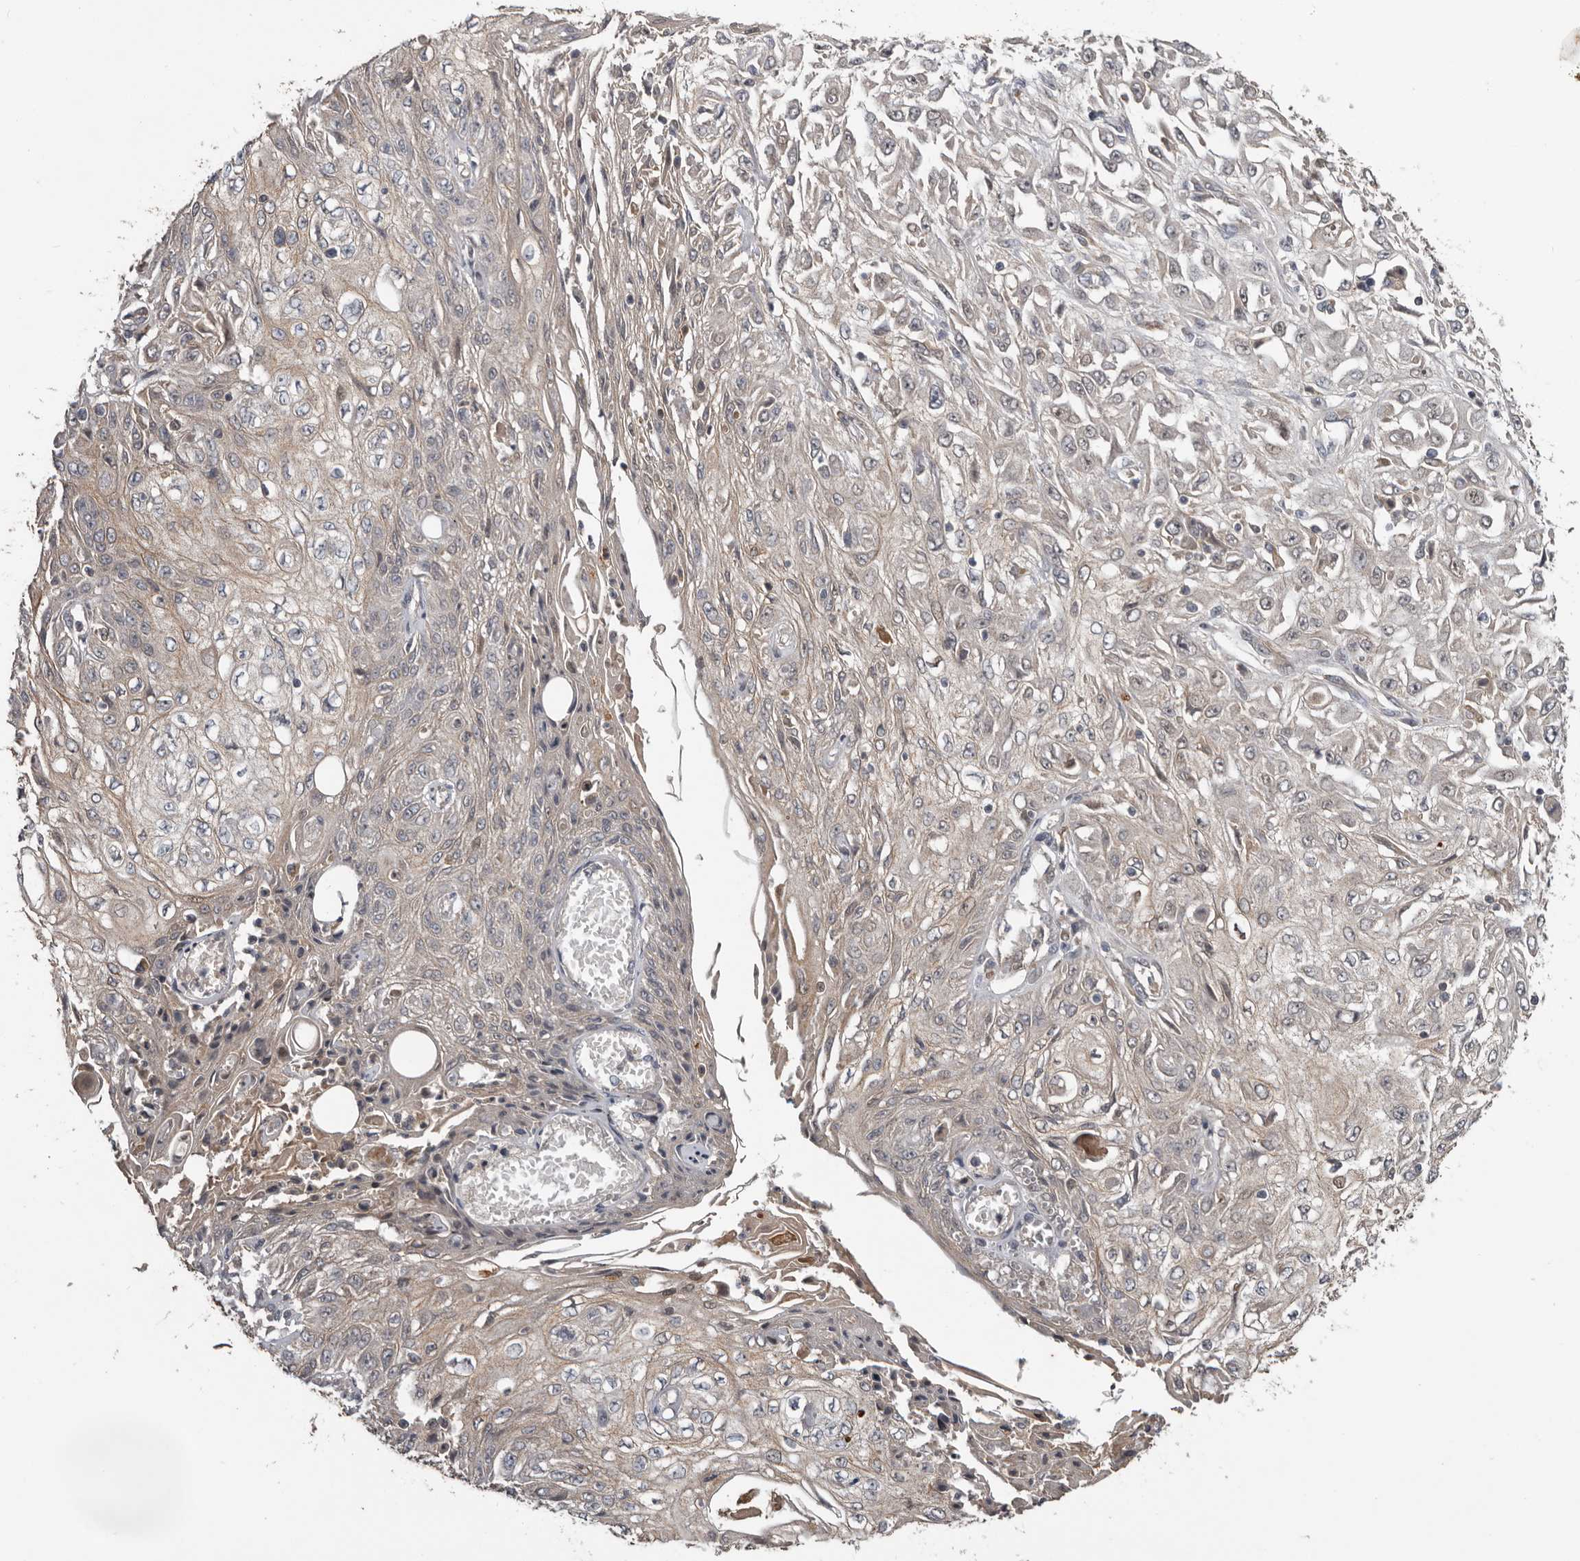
{"staining": {"intensity": "weak", "quantity": "25%-75%", "location": "cytoplasmic/membranous"}, "tissue": "skin cancer", "cell_type": "Tumor cells", "image_type": "cancer", "snomed": [{"axis": "morphology", "description": "Squamous cell carcinoma, NOS"}, {"axis": "morphology", "description": "Squamous cell carcinoma, metastatic, NOS"}, {"axis": "topography", "description": "Skin"}, {"axis": "topography", "description": "Lymph node"}], "caption": "Immunohistochemistry histopathology image of human squamous cell carcinoma (skin) stained for a protein (brown), which shows low levels of weak cytoplasmic/membranous expression in approximately 25%-75% of tumor cells.", "gene": "NMUR1", "patient": {"sex": "male", "age": 75}}